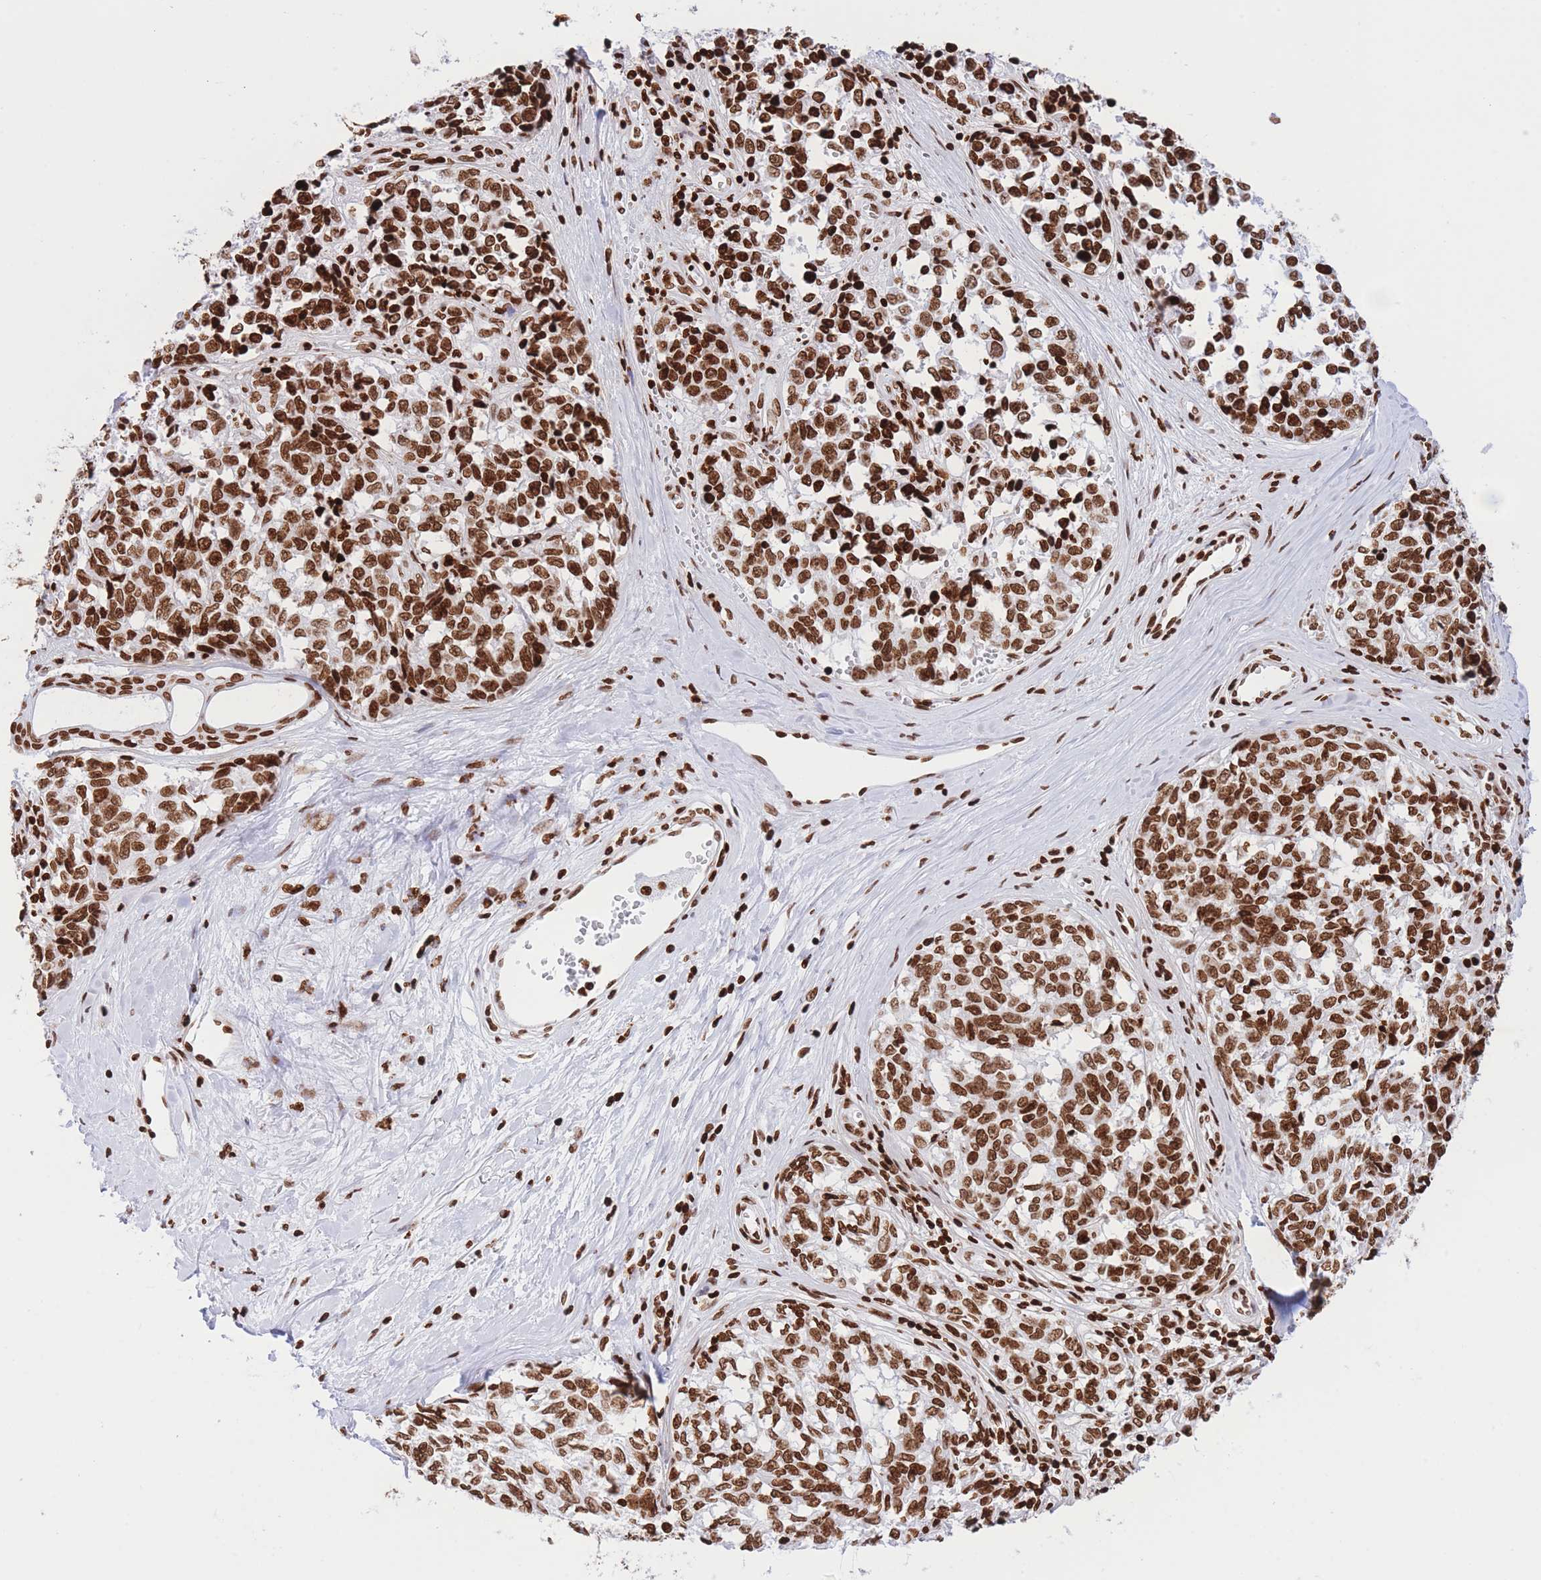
{"staining": {"intensity": "strong", "quantity": ">75%", "location": "nuclear"}, "tissue": "melanoma", "cell_type": "Tumor cells", "image_type": "cancer", "snomed": [{"axis": "morphology", "description": "Normal tissue, NOS"}, {"axis": "morphology", "description": "Malignant melanoma, NOS"}, {"axis": "topography", "description": "Skin"}], "caption": "This histopathology image displays IHC staining of human malignant melanoma, with high strong nuclear positivity in approximately >75% of tumor cells.", "gene": "H2BC11", "patient": {"sex": "female", "age": 64}}